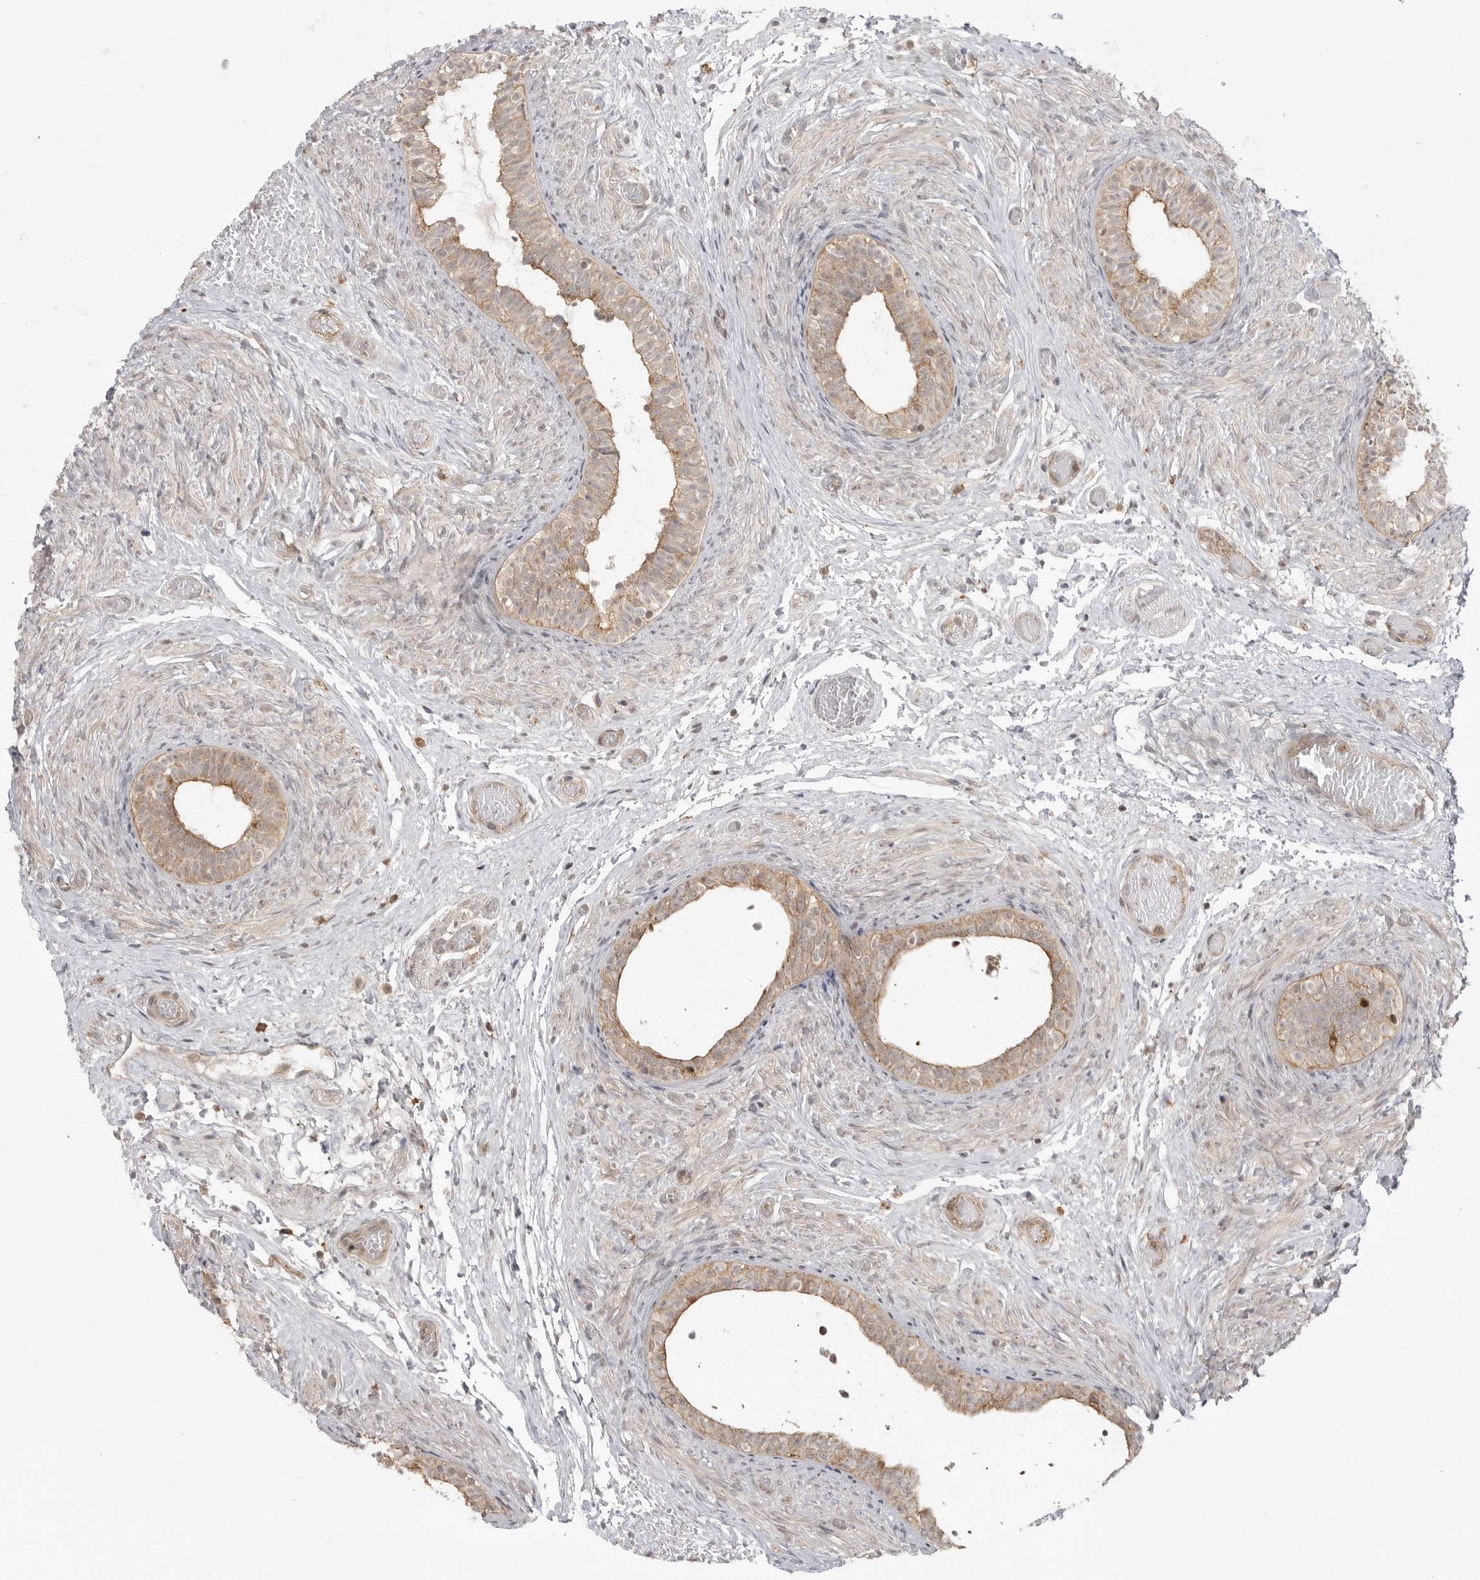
{"staining": {"intensity": "strong", "quantity": ">75%", "location": "cytoplasmic/membranous"}, "tissue": "epididymis", "cell_type": "Glandular cells", "image_type": "normal", "snomed": [{"axis": "morphology", "description": "Normal tissue, NOS"}, {"axis": "topography", "description": "Epididymis"}], "caption": "The image exhibits staining of normal epididymis, revealing strong cytoplasmic/membranous protein positivity (brown color) within glandular cells.", "gene": "FAT3", "patient": {"sex": "male", "age": 5}}